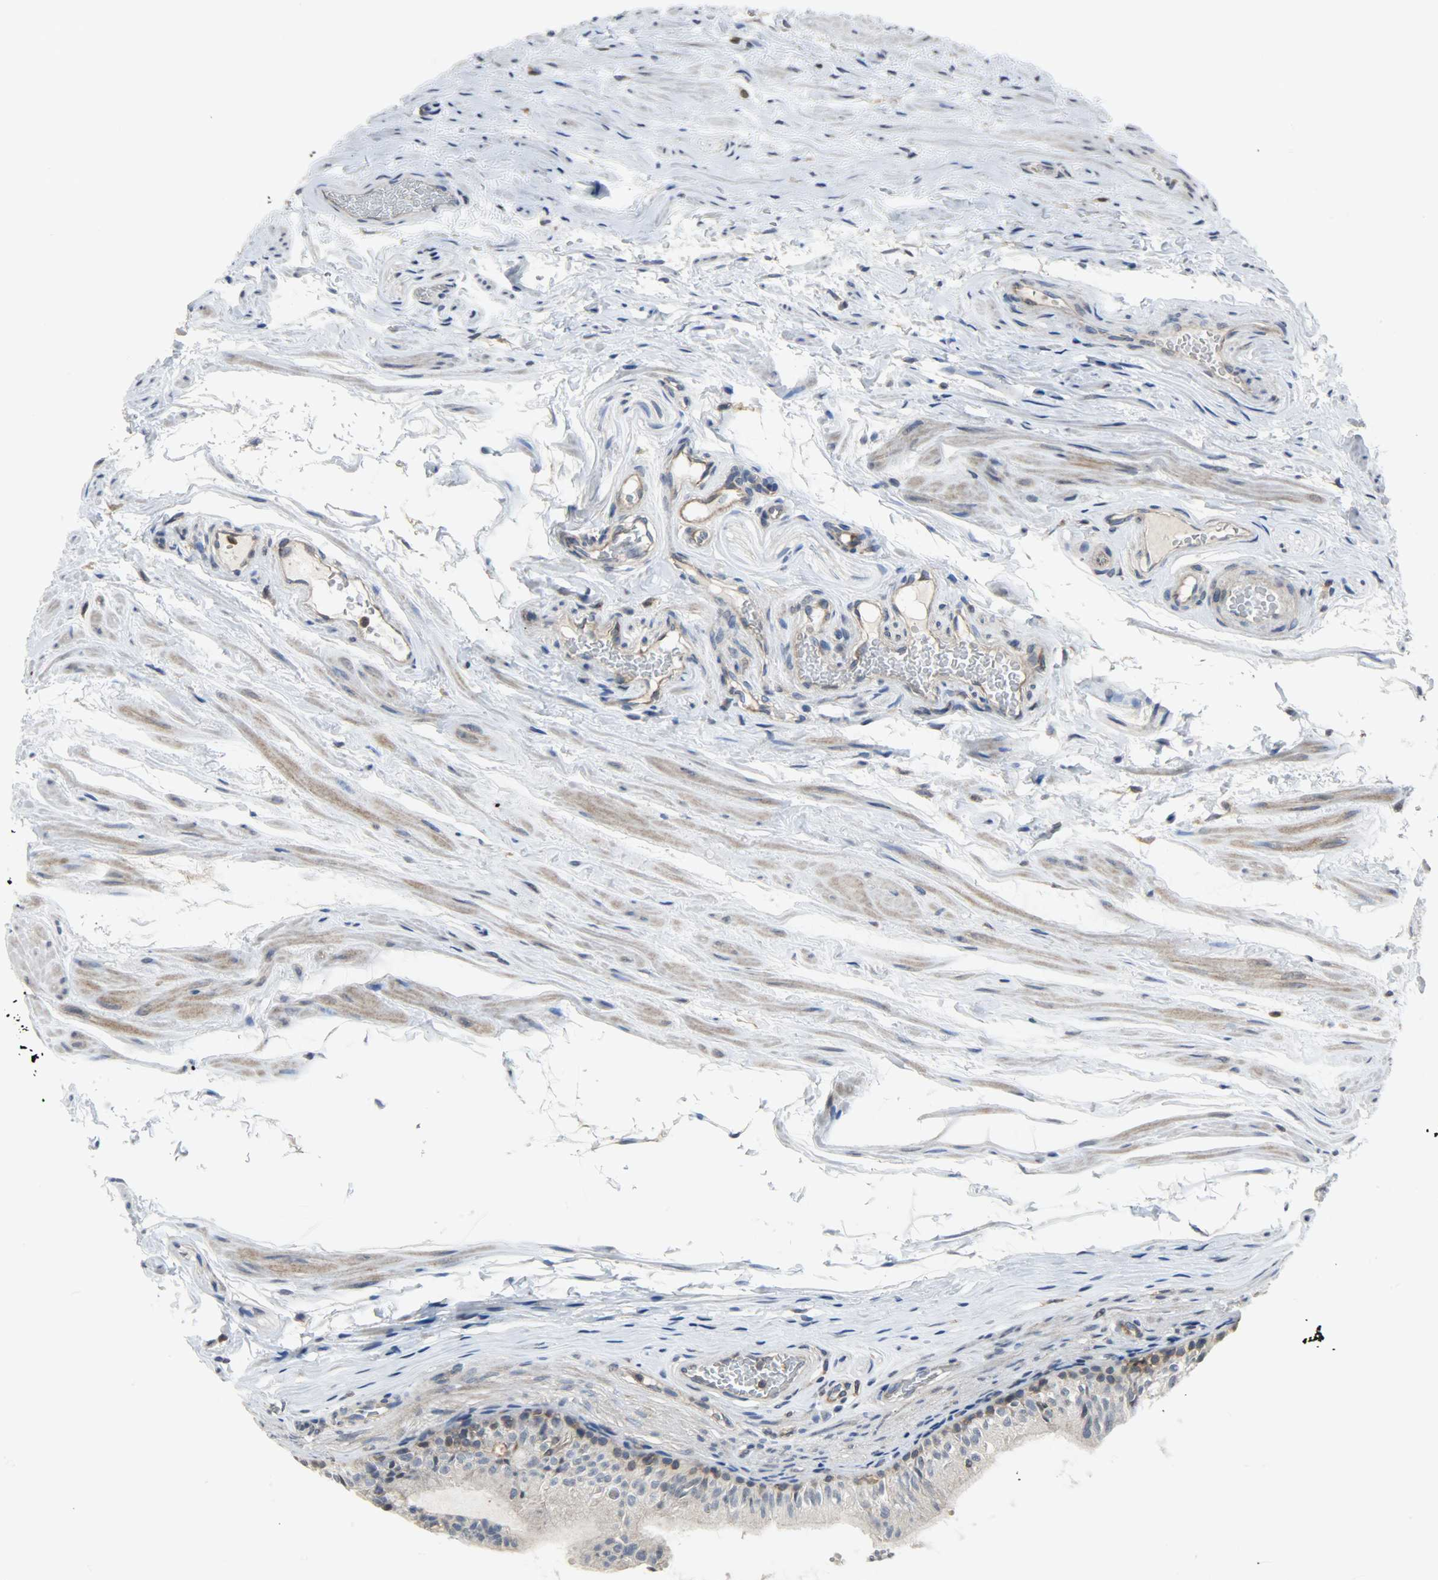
{"staining": {"intensity": "weak", "quantity": "25%-75%", "location": "cytoplasmic/membranous"}, "tissue": "epididymis", "cell_type": "Glandular cells", "image_type": "normal", "snomed": [{"axis": "morphology", "description": "Normal tissue, NOS"}, {"axis": "topography", "description": "Testis"}, {"axis": "topography", "description": "Epididymis"}], "caption": "This is a photomicrograph of immunohistochemistry (IHC) staining of unremarkable epididymis, which shows weak positivity in the cytoplasmic/membranous of glandular cells.", "gene": "TRIM21", "patient": {"sex": "male", "age": 36}}